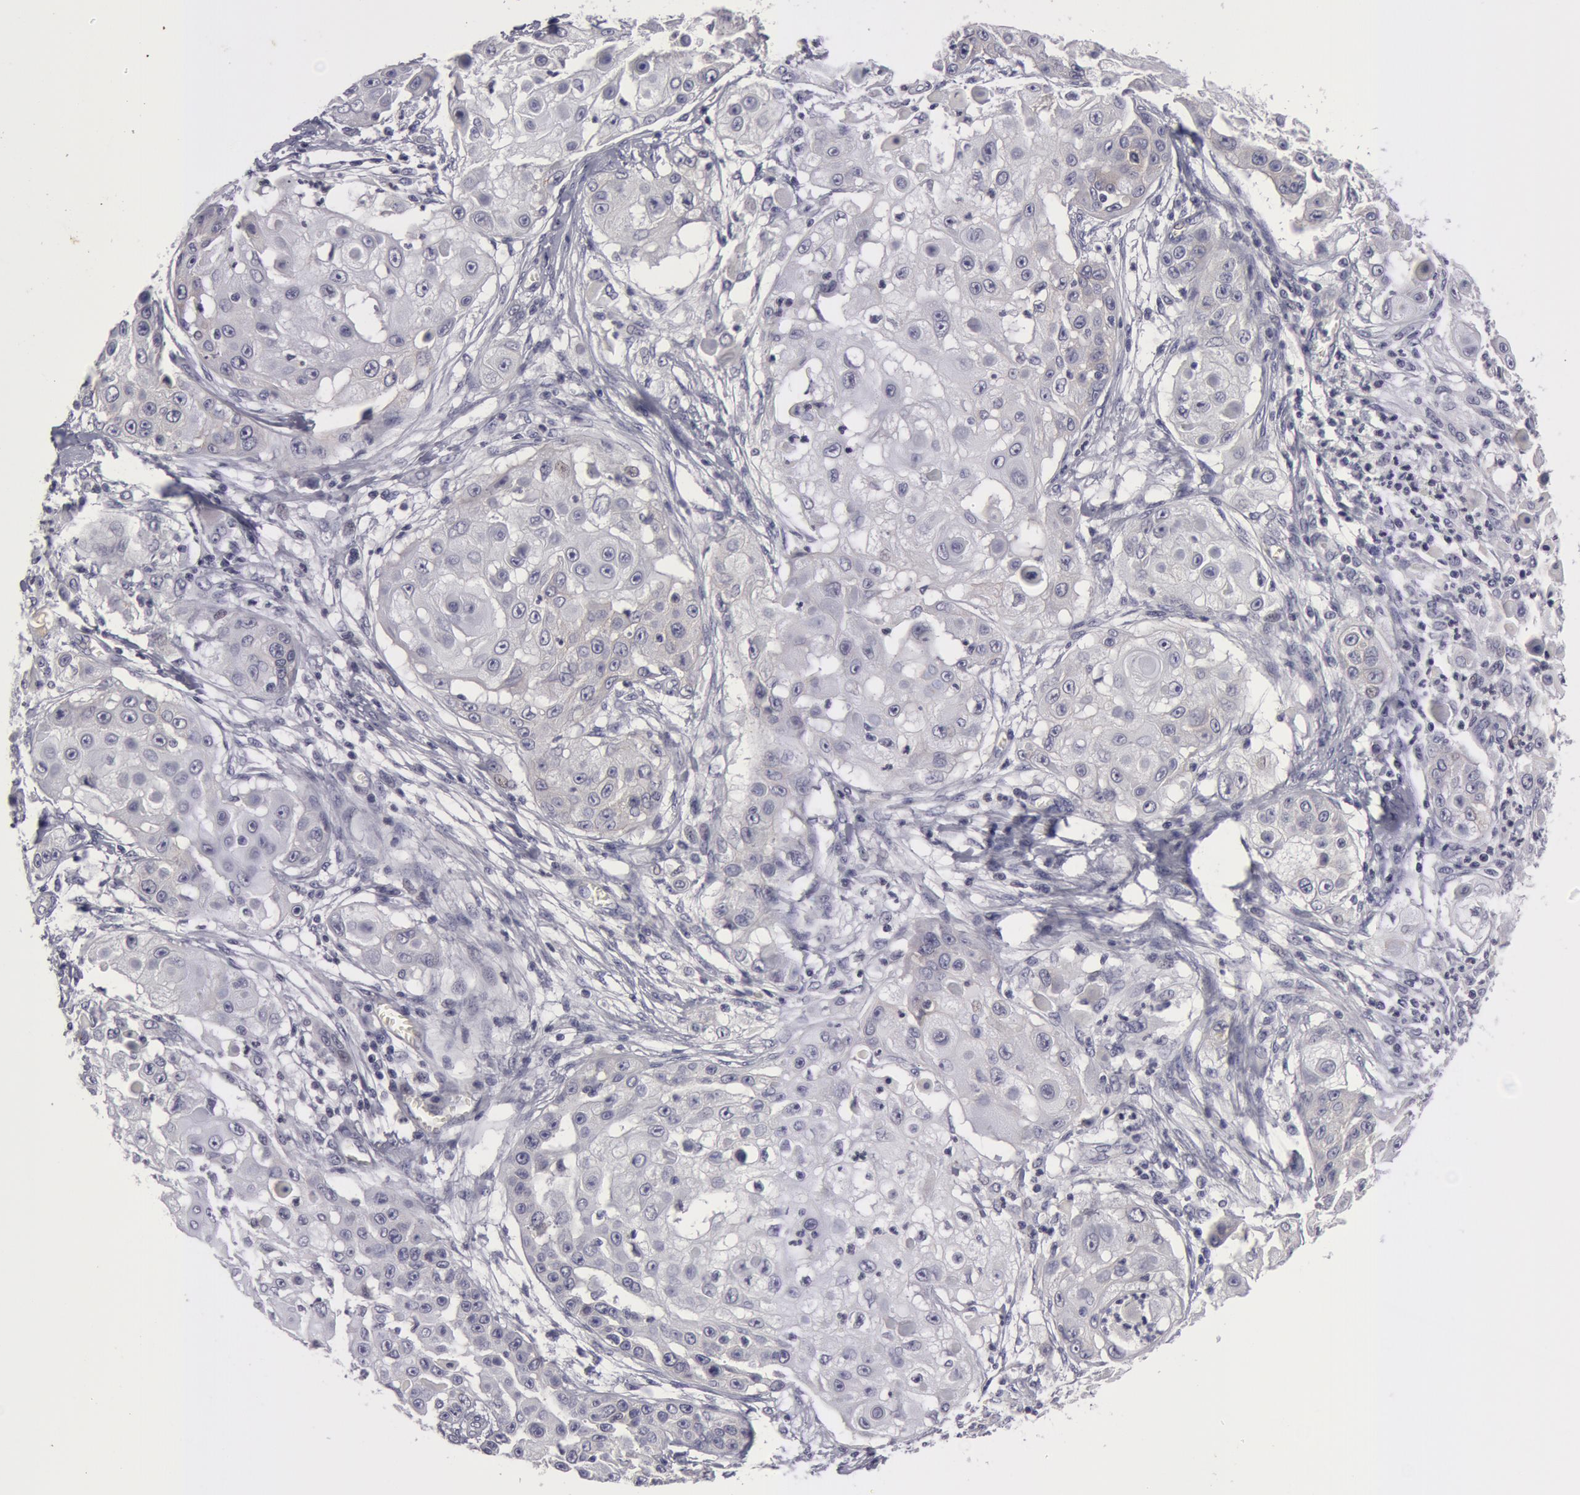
{"staining": {"intensity": "negative", "quantity": "none", "location": "none"}, "tissue": "skin cancer", "cell_type": "Tumor cells", "image_type": "cancer", "snomed": [{"axis": "morphology", "description": "Squamous cell carcinoma, NOS"}, {"axis": "topography", "description": "Skin"}], "caption": "A photomicrograph of human skin cancer (squamous cell carcinoma) is negative for staining in tumor cells.", "gene": "NLGN4X", "patient": {"sex": "female", "age": 57}}